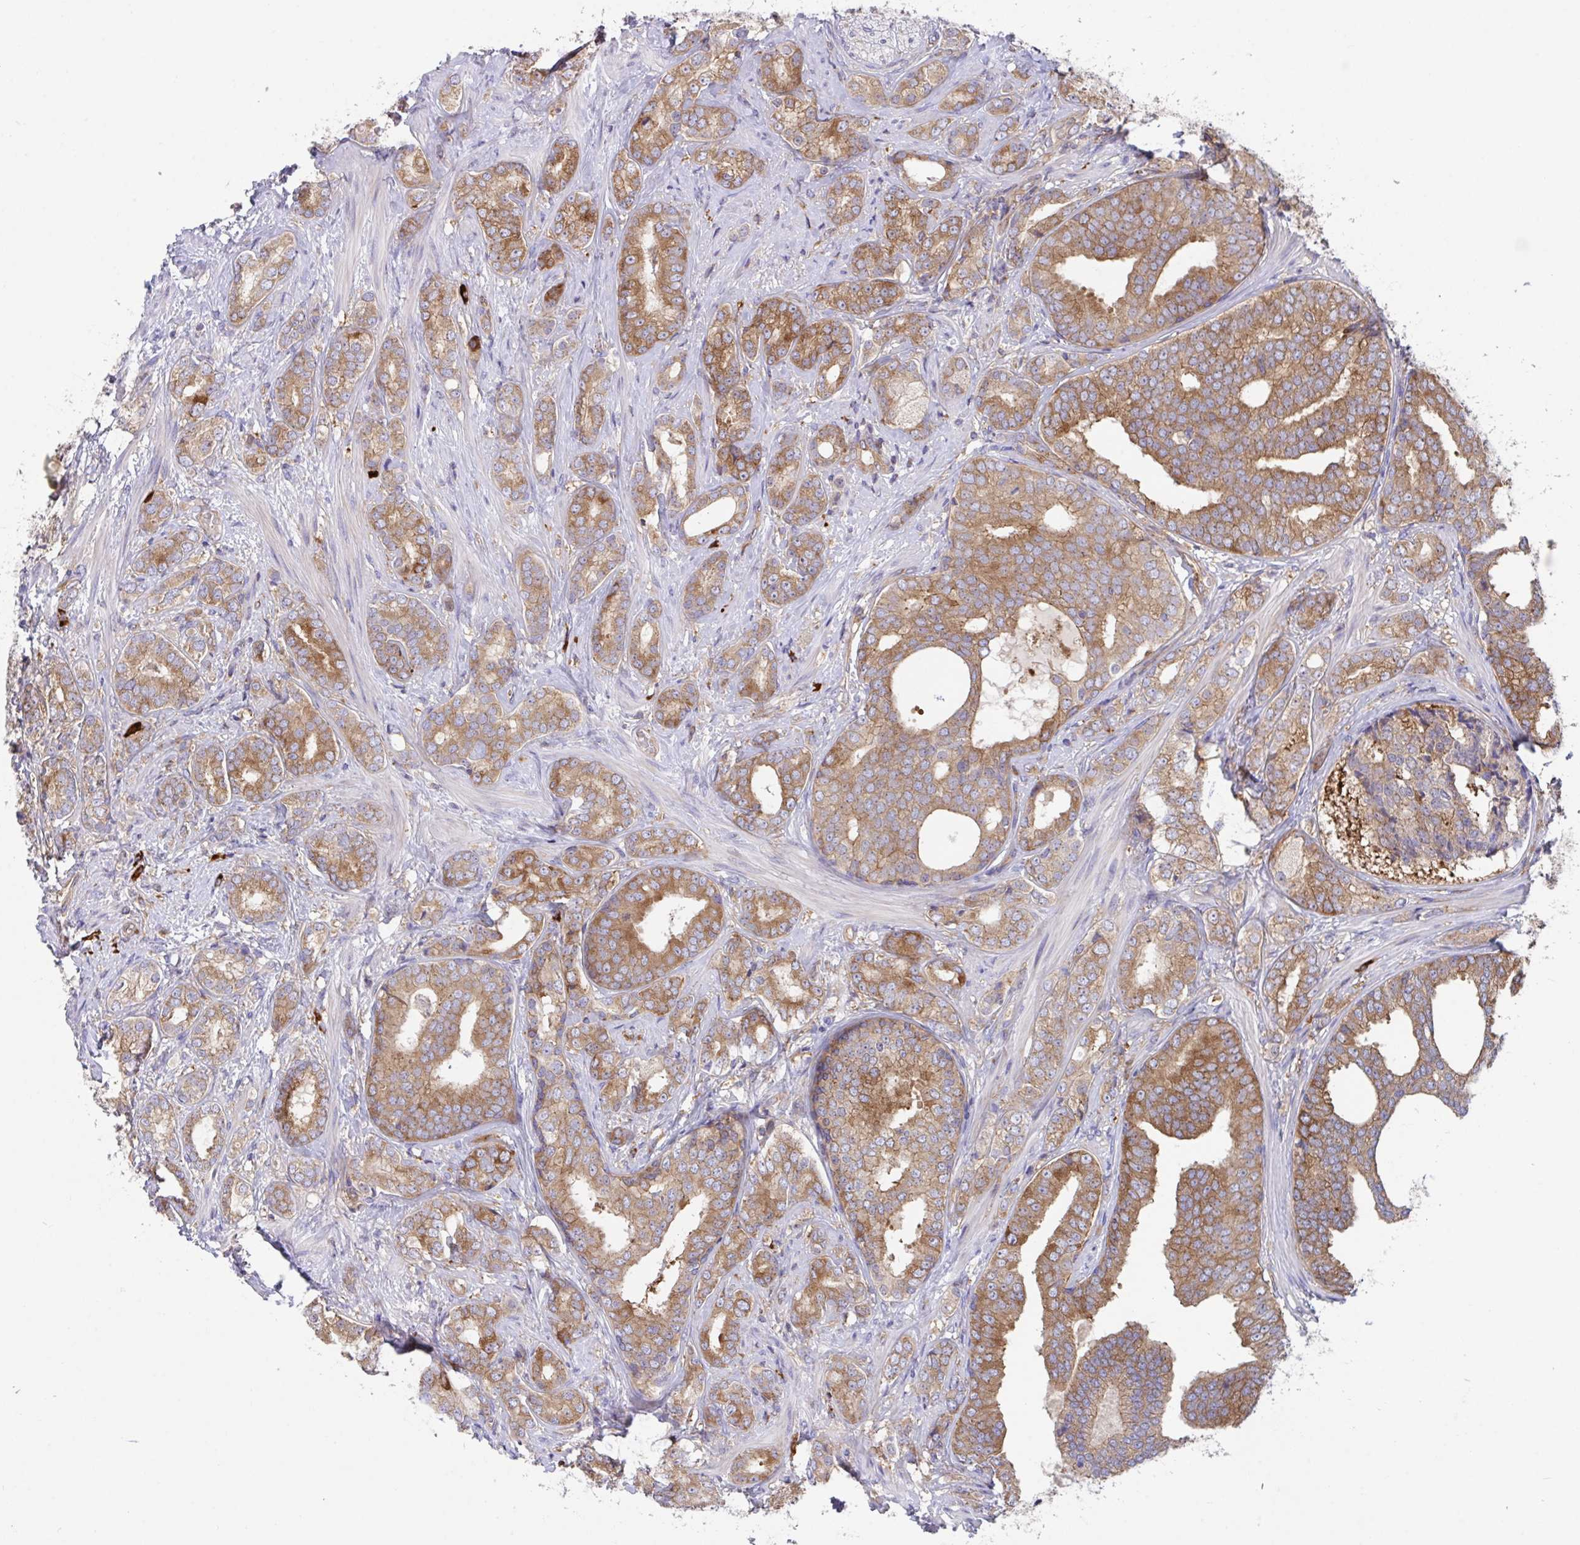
{"staining": {"intensity": "moderate", "quantity": ">75%", "location": "cytoplasmic/membranous"}, "tissue": "prostate cancer", "cell_type": "Tumor cells", "image_type": "cancer", "snomed": [{"axis": "morphology", "description": "Adenocarcinoma, High grade"}, {"axis": "topography", "description": "Prostate"}], "caption": "An image showing moderate cytoplasmic/membranous expression in approximately >75% of tumor cells in prostate cancer, as visualized by brown immunohistochemical staining.", "gene": "YARS2", "patient": {"sex": "male", "age": 62}}